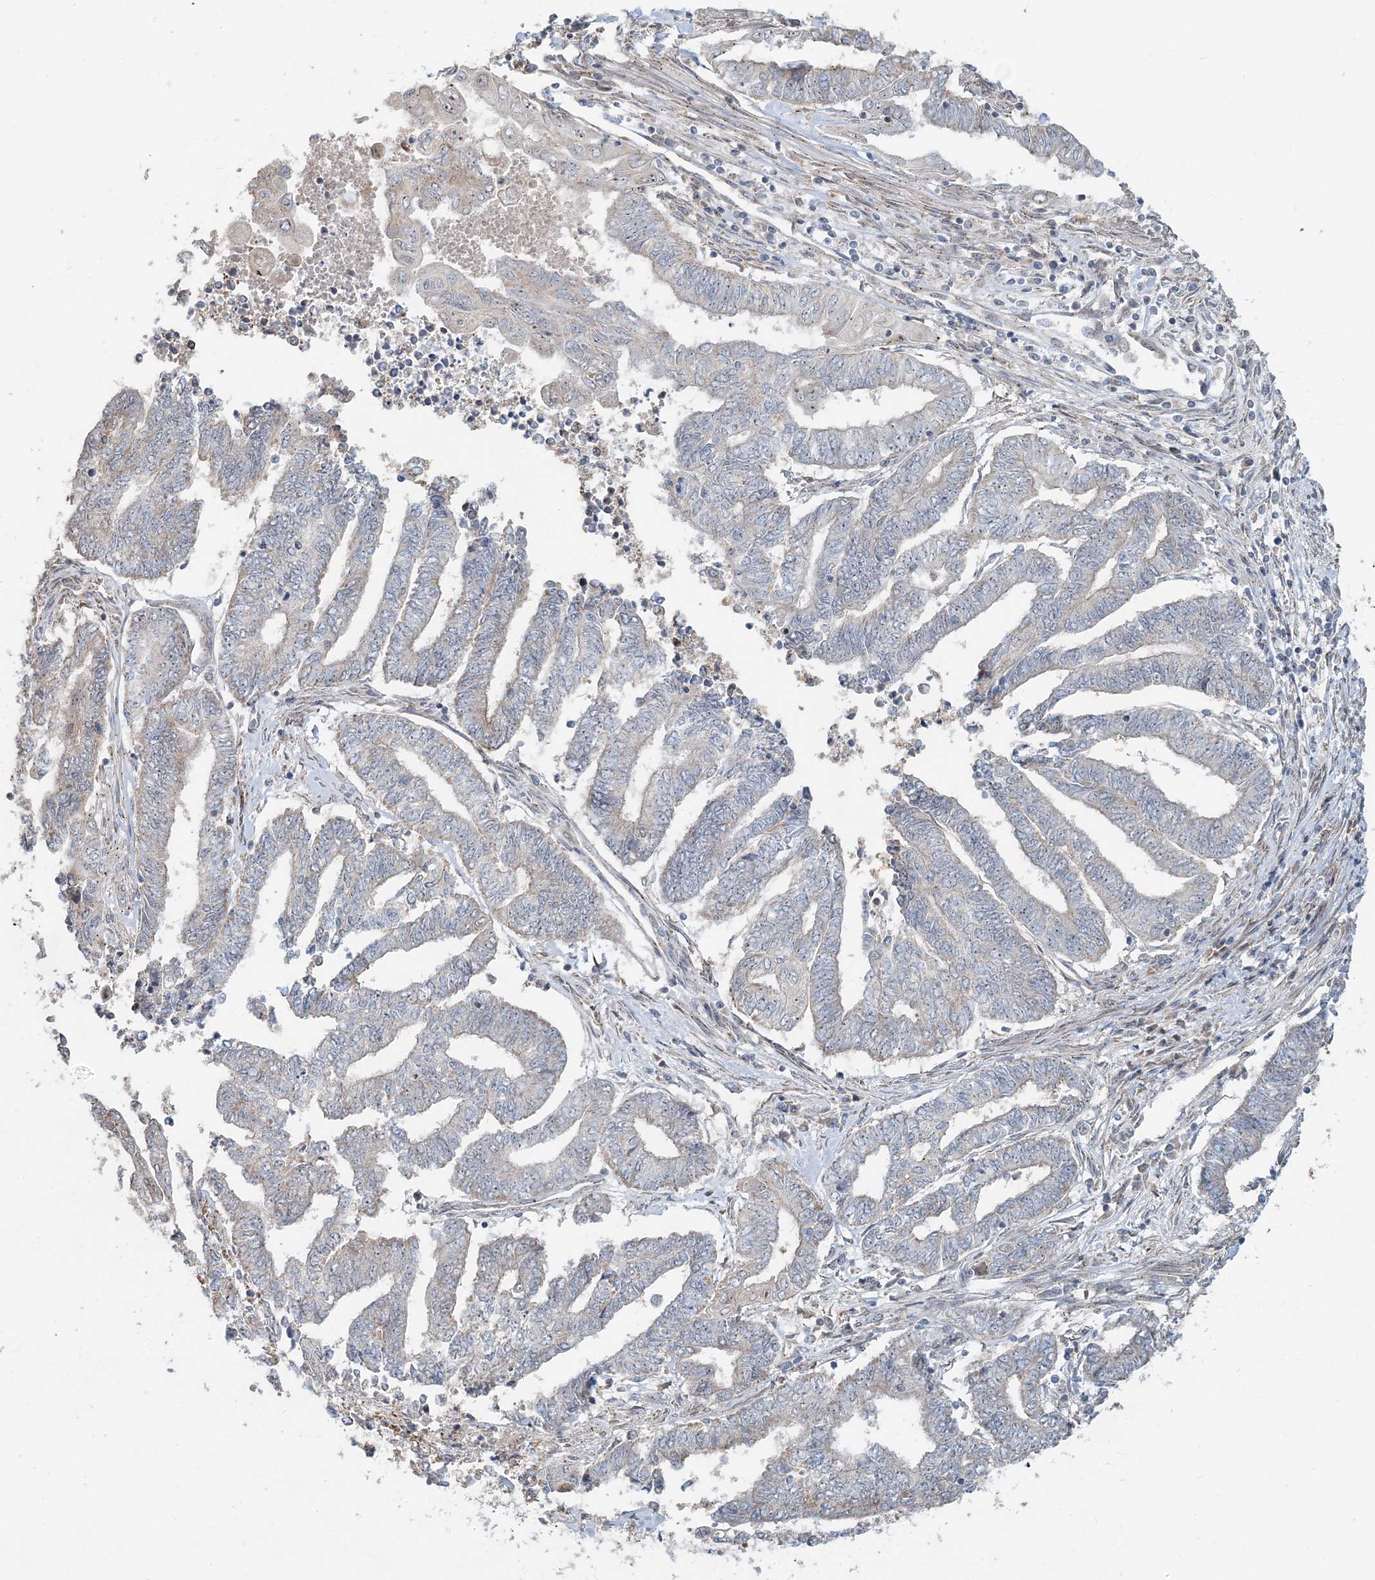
{"staining": {"intensity": "negative", "quantity": "none", "location": "none"}, "tissue": "endometrial cancer", "cell_type": "Tumor cells", "image_type": "cancer", "snomed": [{"axis": "morphology", "description": "Adenocarcinoma, NOS"}, {"axis": "topography", "description": "Uterus"}, {"axis": "topography", "description": "Endometrium"}], "caption": "An image of human endometrial cancer (adenocarcinoma) is negative for staining in tumor cells.", "gene": "CXXC5", "patient": {"sex": "female", "age": 70}}